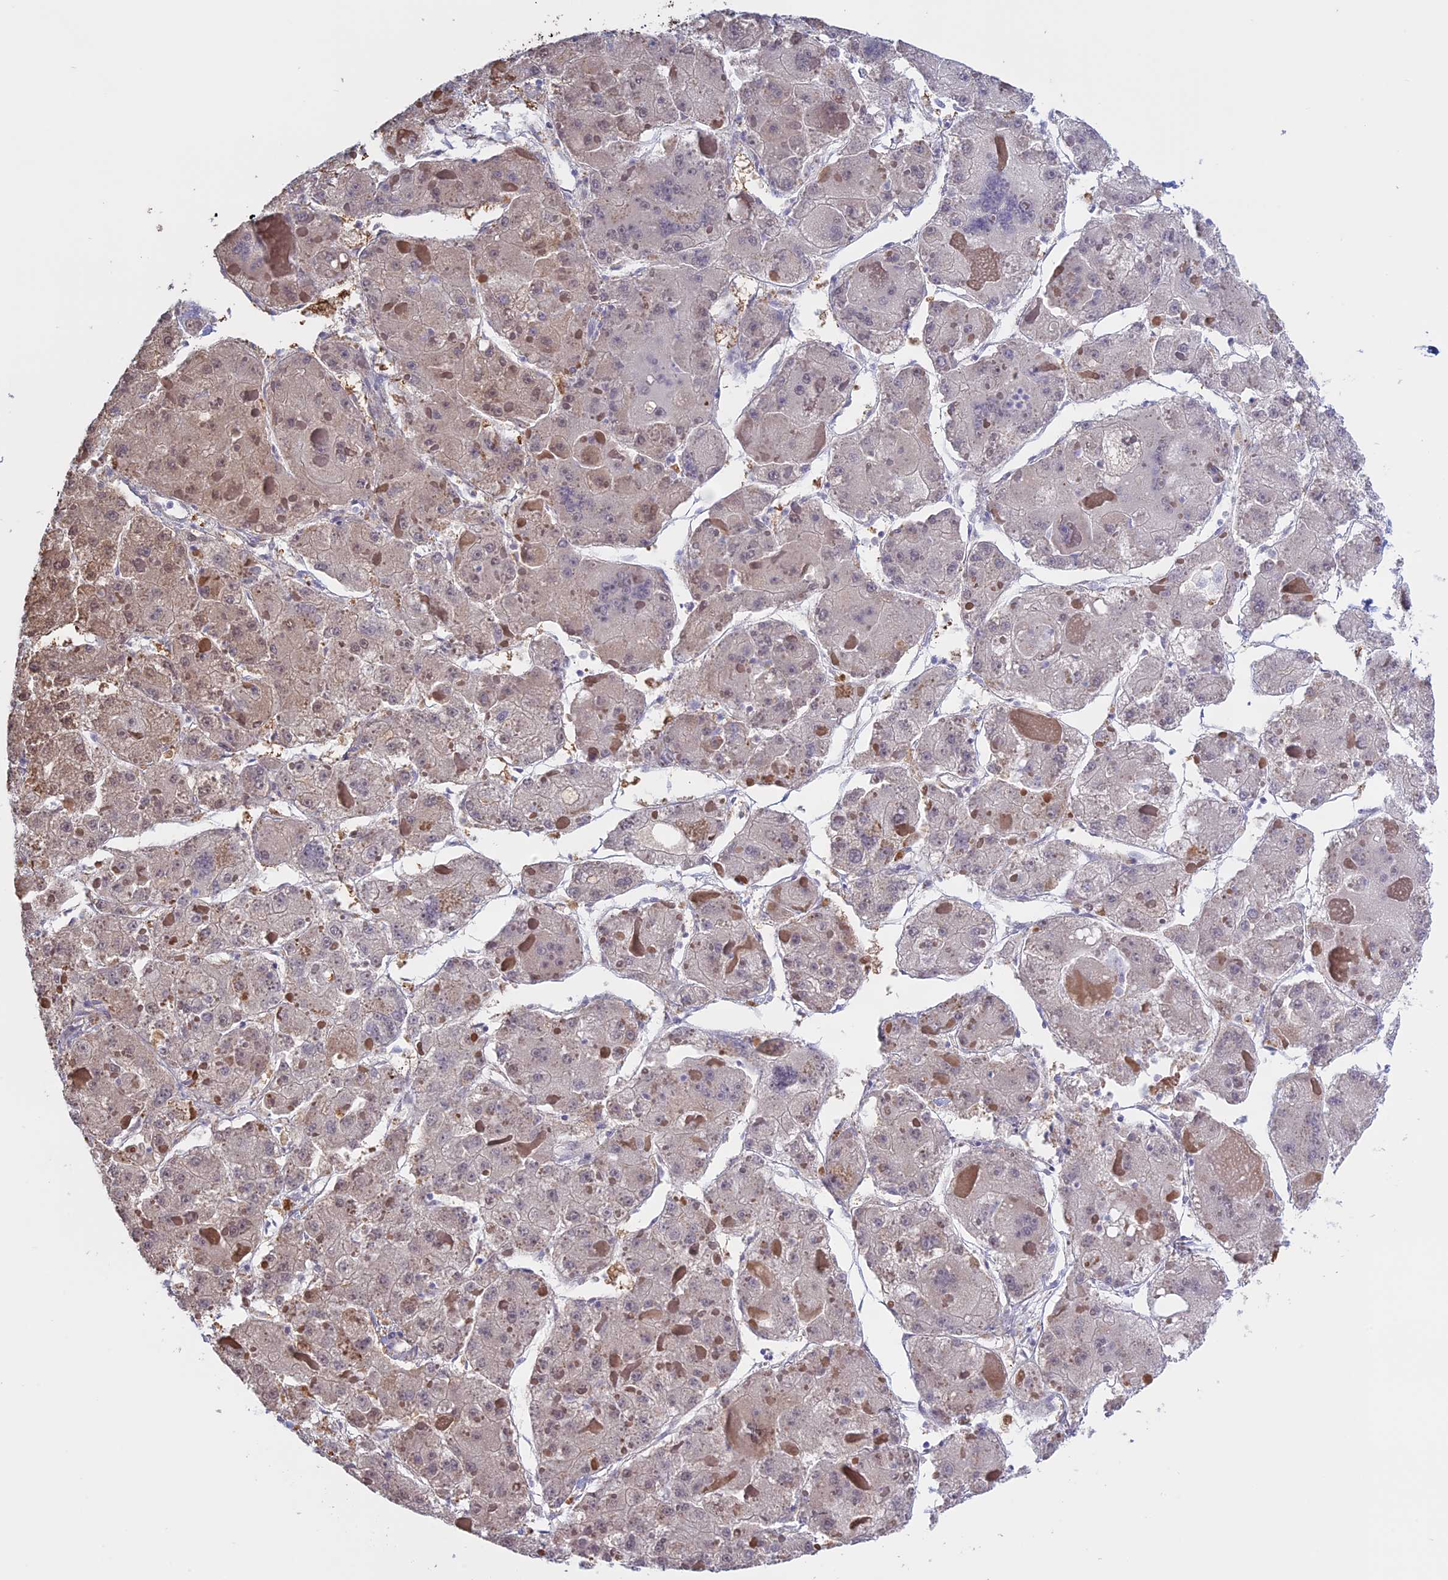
{"staining": {"intensity": "weak", "quantity": "<25%", "location": "nuclear"}, "tissue": "liver cancer", "cell_type": "Tumor cells", "image_type": "cancer", "snomed": [{"axis": "morphology", "description": "Carcinoma, Hepatocellular, NOS"}, {"axis": "topography", "description": "Liver"}], "caption": "An image of liver cancer stained for a protein exhibits no brown staining in tumor cells.", "gene": "LHFPL2", "patient": {"sex": "female", "age": 73}}